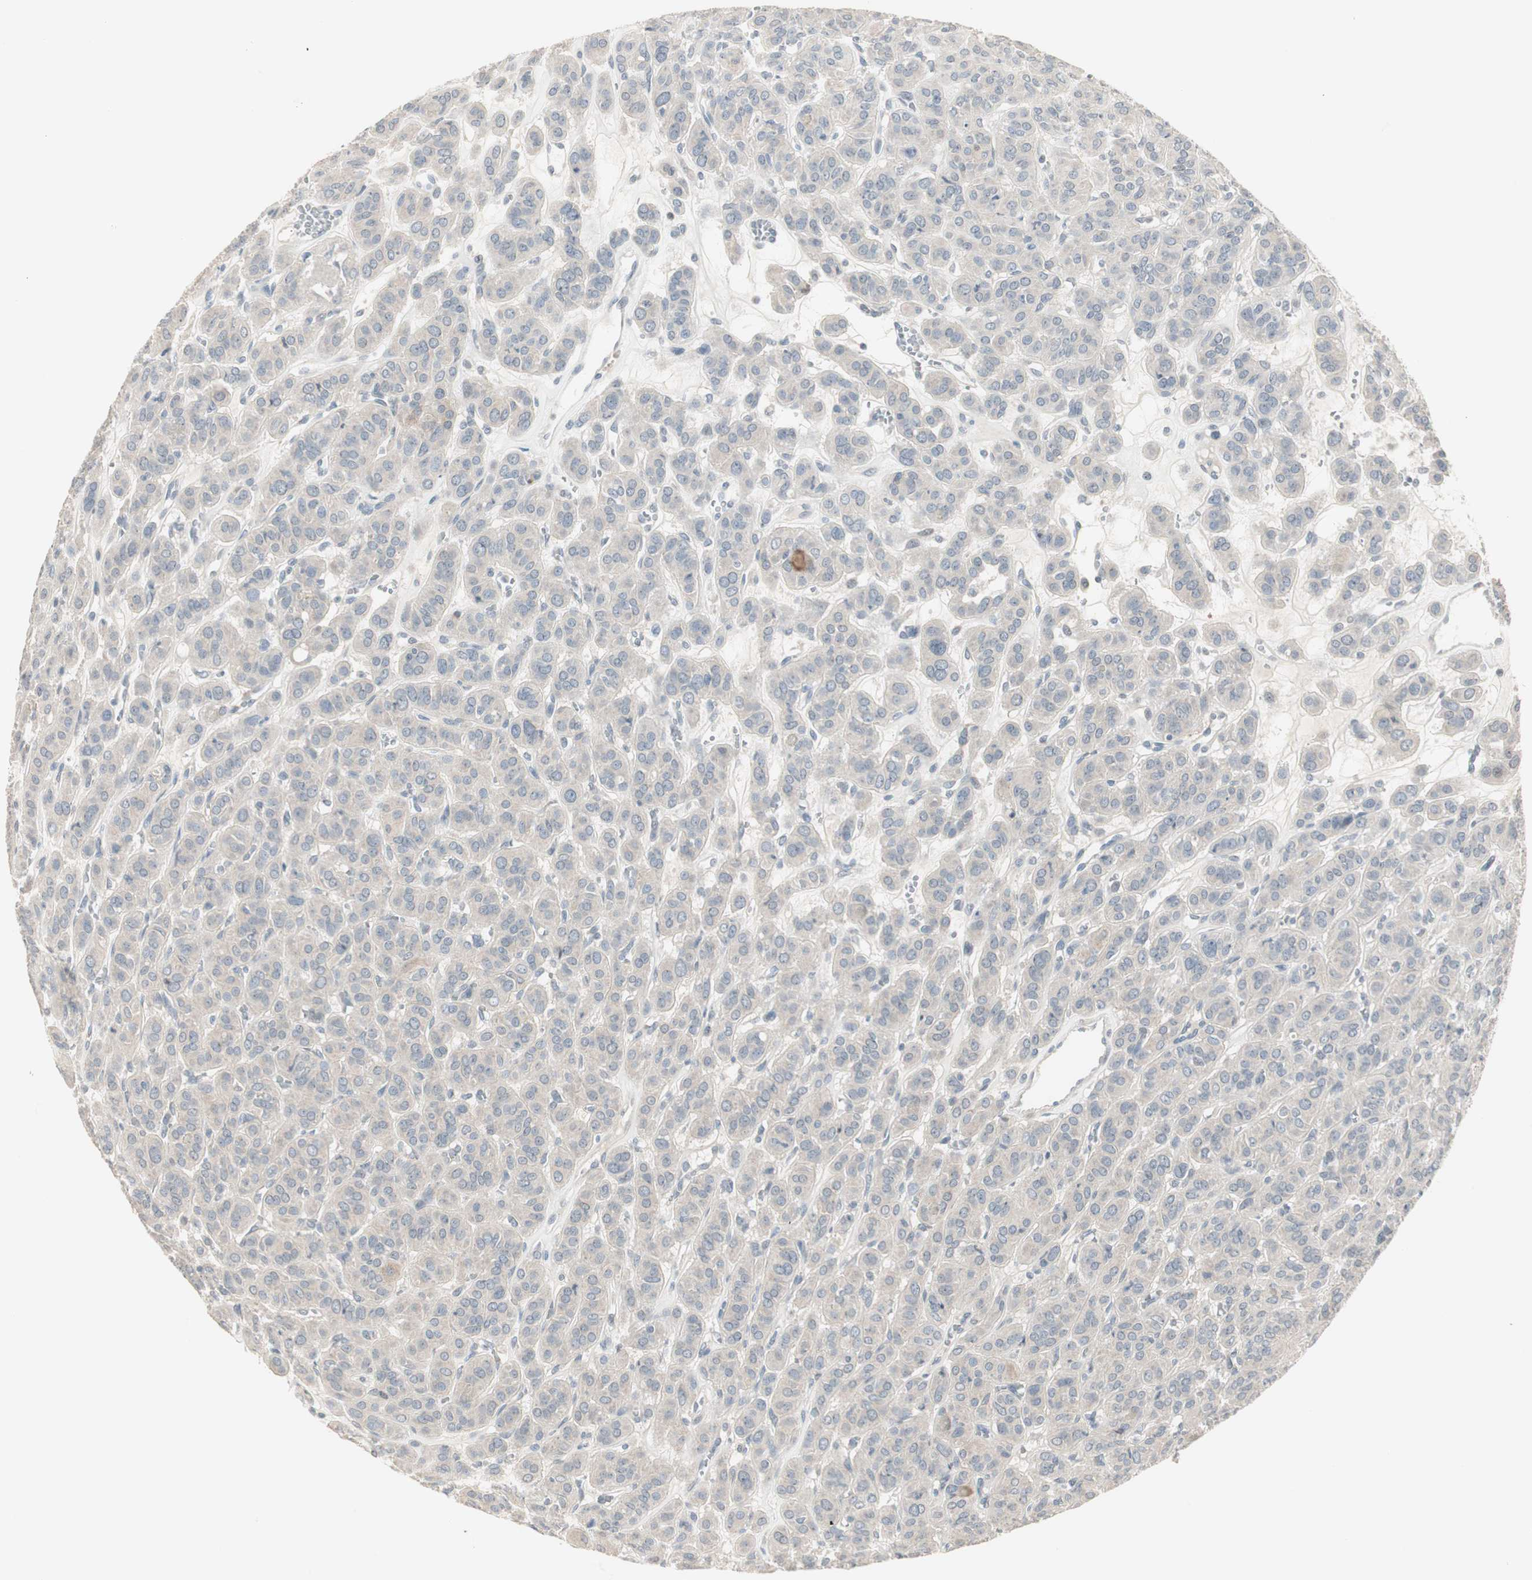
{"staining": {"intensity": "negative", "quantity": "none", "location": "none"}, "tissue": "thyroid cancer", "cell_type": "Tumor cells", "image_type": "cancer", "snomed": [{"axis": "morphology", "description": "Follicular adenoma carcinoma, NOS"}, {"axis": "topography", "description": "Thyroid gland"}], "caption": "Immunohistochemistry (IHC) of human follicular adenoma carcinoma (thyroid) reveals no positivity in tumor cells.", "gene": "PDZK1", "patient": {"sex": "female", "age": 71}}